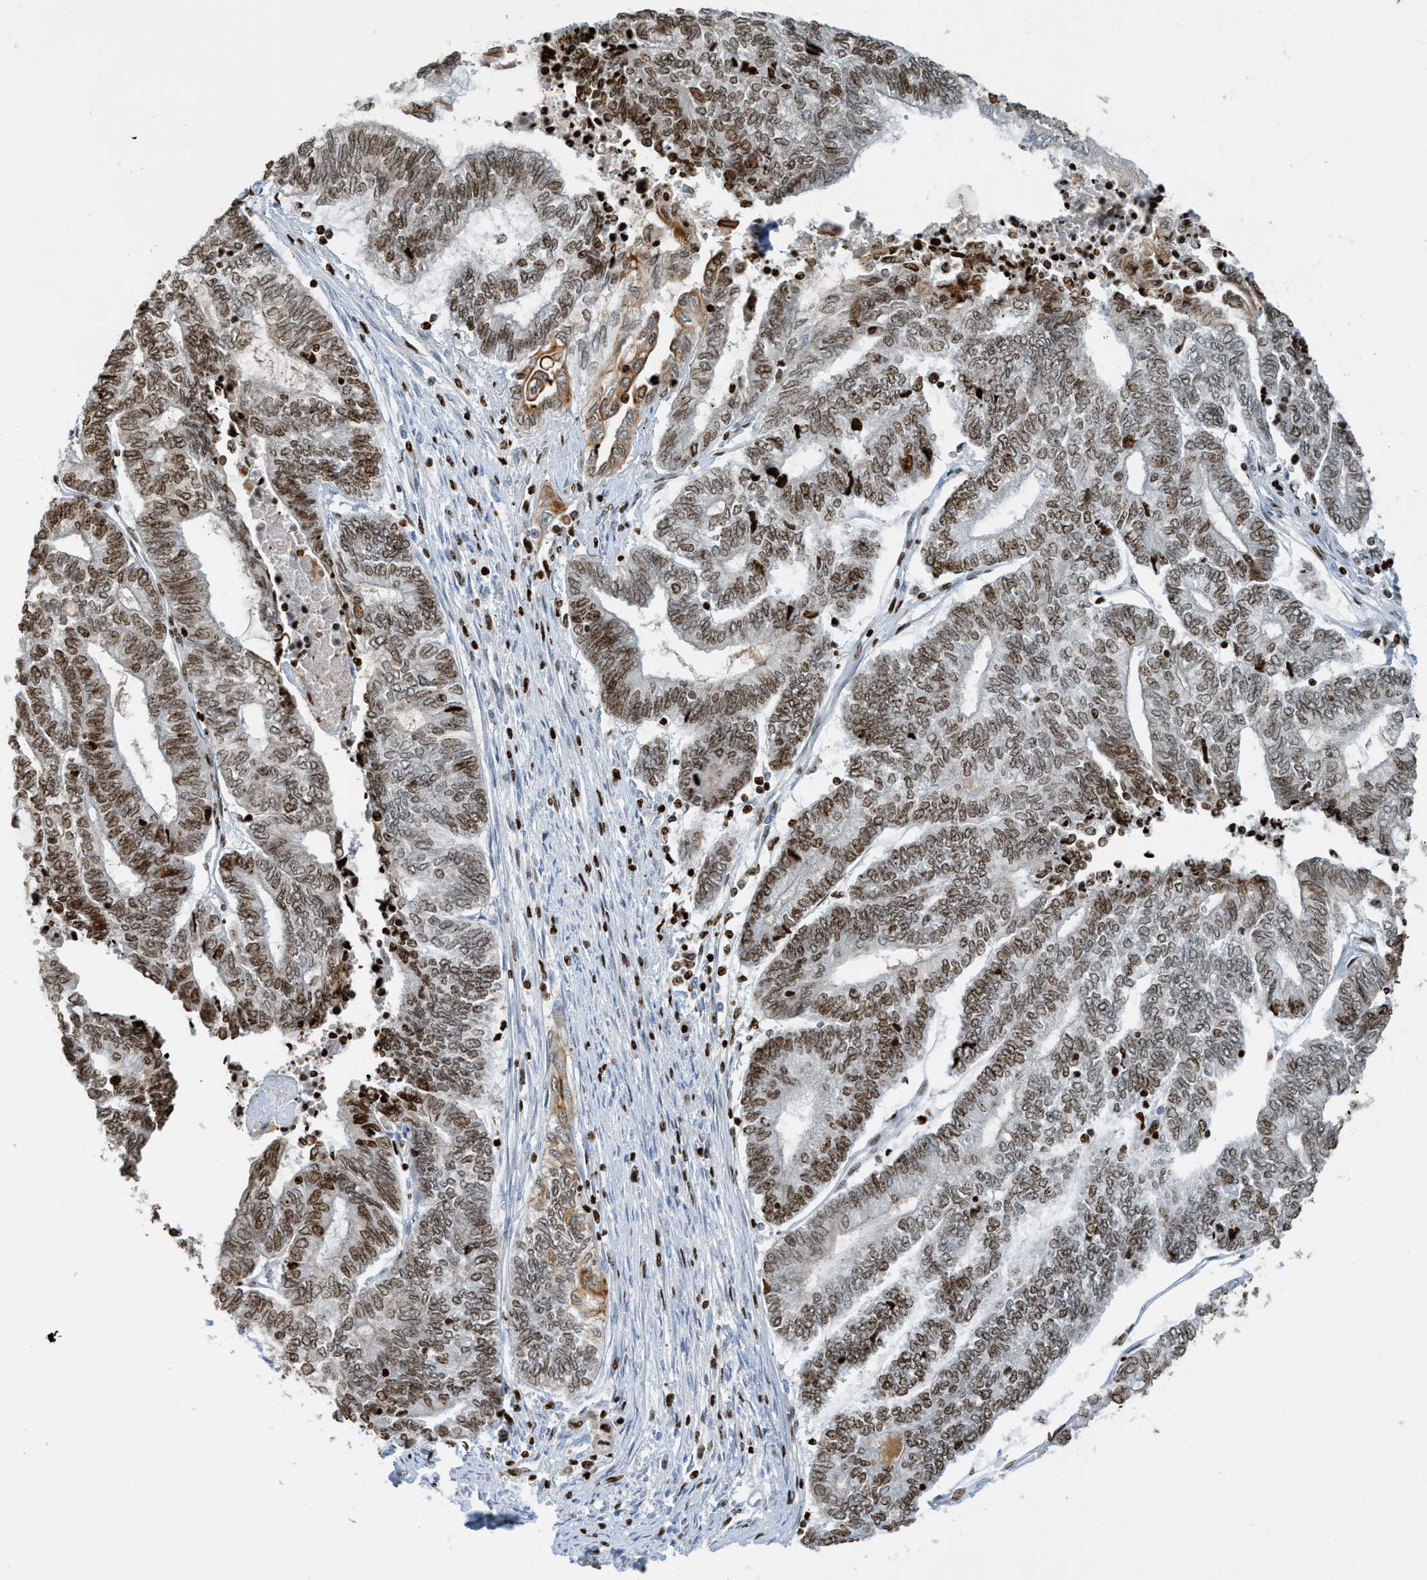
{"staining": {"intensity": "moderate", "quantity": "25%-75%", "location": "cytoplasmic/membranous,nuclear"}, "tissue": "endometrial cancer", "cell_type": "Tumor cells", "image_type": "cancer", "snomed": [{"axis": "morphology", "description": "Adenocarcinoma, NOS"}, {"axis": "topography", "description": "Uterus"}, {"axis": "topography", "description": "Endometrium"}], "caption": "DAB (3,3'-diaminobenzidine) immunohistochemical staining of adenocarcinoma (endometrial) demonstrates moderate cytoplasmic/membranous and nuclear protein positivity in approximately 25%-75% of tumor cells.", "gene": "SH3D19", "patient": {"sex": "female", "age": 70}}